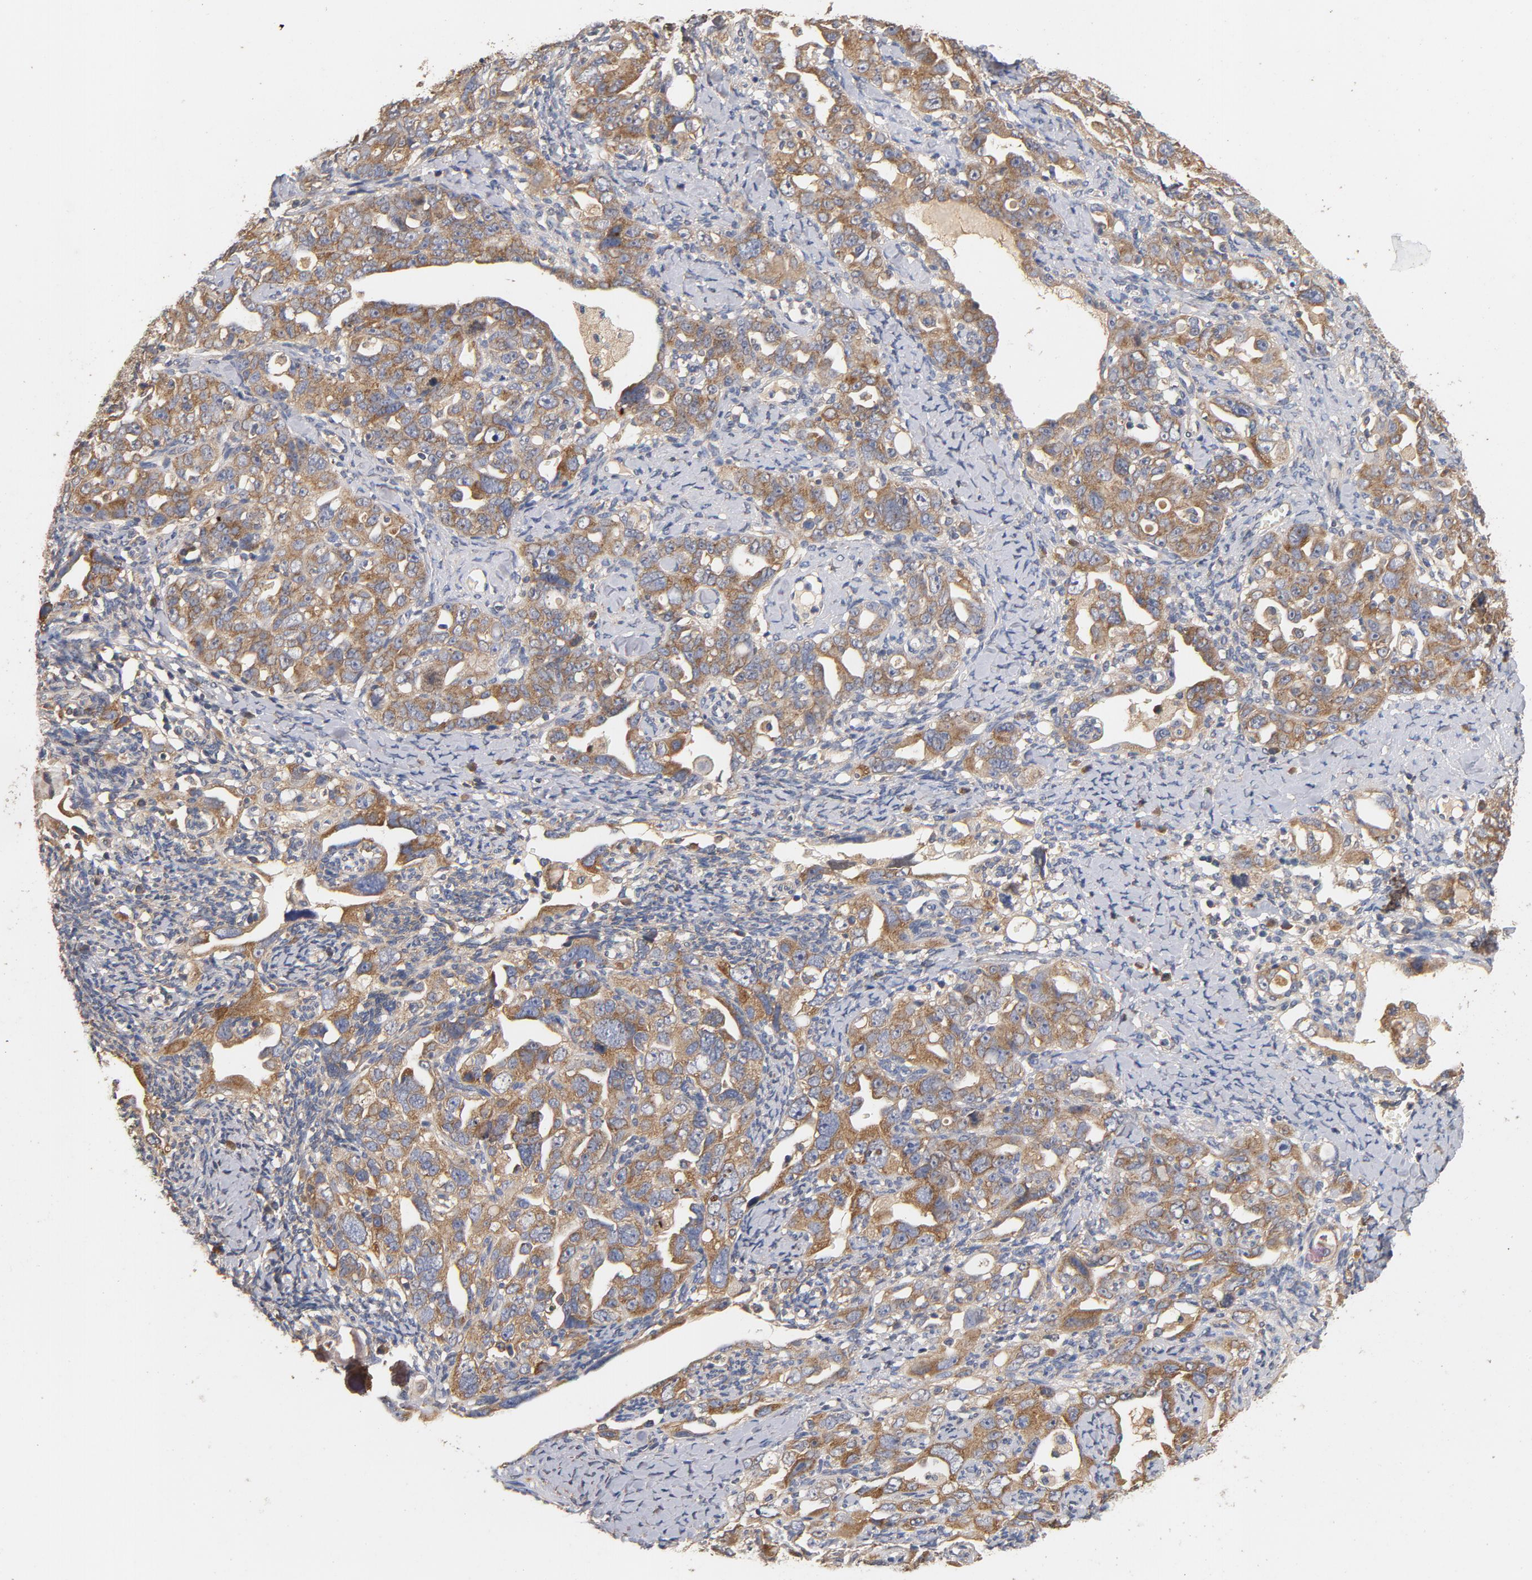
{"staining": {"intensity": "moderate", "quantity": ">75%", "location": "cytoplasmic/membranous"}, "tissue": "ovarian cancer", "cell_type": "Tumor cells", "image_type": "cancer", "snomed": [{"axis": "morphology", "description": "Cystadenocarcinoma, serous, NOS"}, {"axis": "topography", "description": "Ovary"}], "caption": "The micrograph displays staining of ovarian cancer (serous cystadenocarcinoma), revealing moderate cytoplasmic/membranous protein positivity (brown color) within tumor cells.", "gene": "DDX6", "patient": {"sex": "female", "age": 66}}